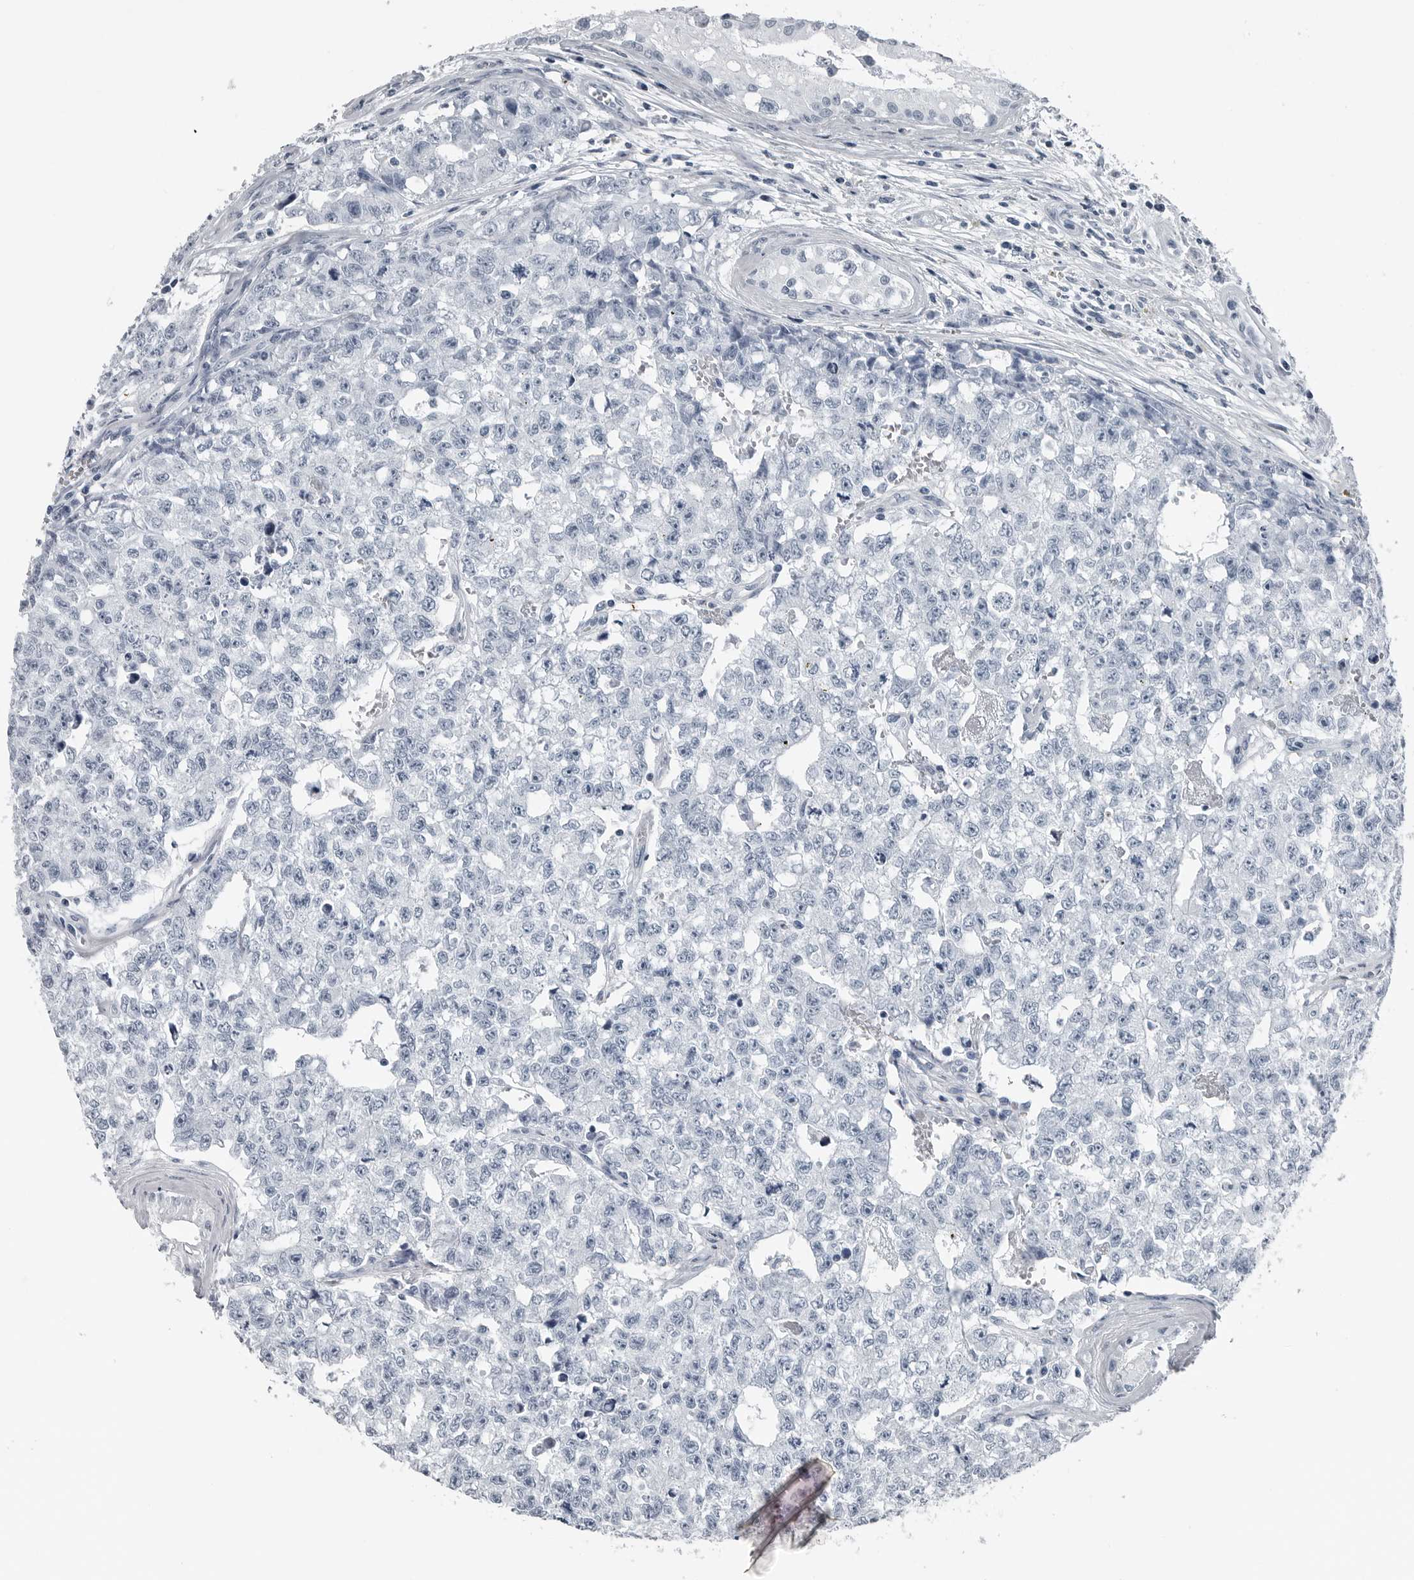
{"staining": {"intensity": "negative", "quantity": "none", "location": "none"}, "tissue": "testis cancer", "cell_type": "Tumor cells", "image_type": "cancer", "snomed": [{"axis": "morphology", "description": "Carcinoma, Embryonal, NOS"}, {"axis": "topography", "description": "Testis"}], "caption": "Immunohistochemistry (IHC) histopathology image of human testis embryonal carcinoma stained for a protein (brown), which shows no staining in tumor cells. (DAB (3,3'-diaminobenzidine) immunohistochemistry (IHC), high magnification).", "gene": "SPINK1", "patient": {"sex": "male", "age": 28}}